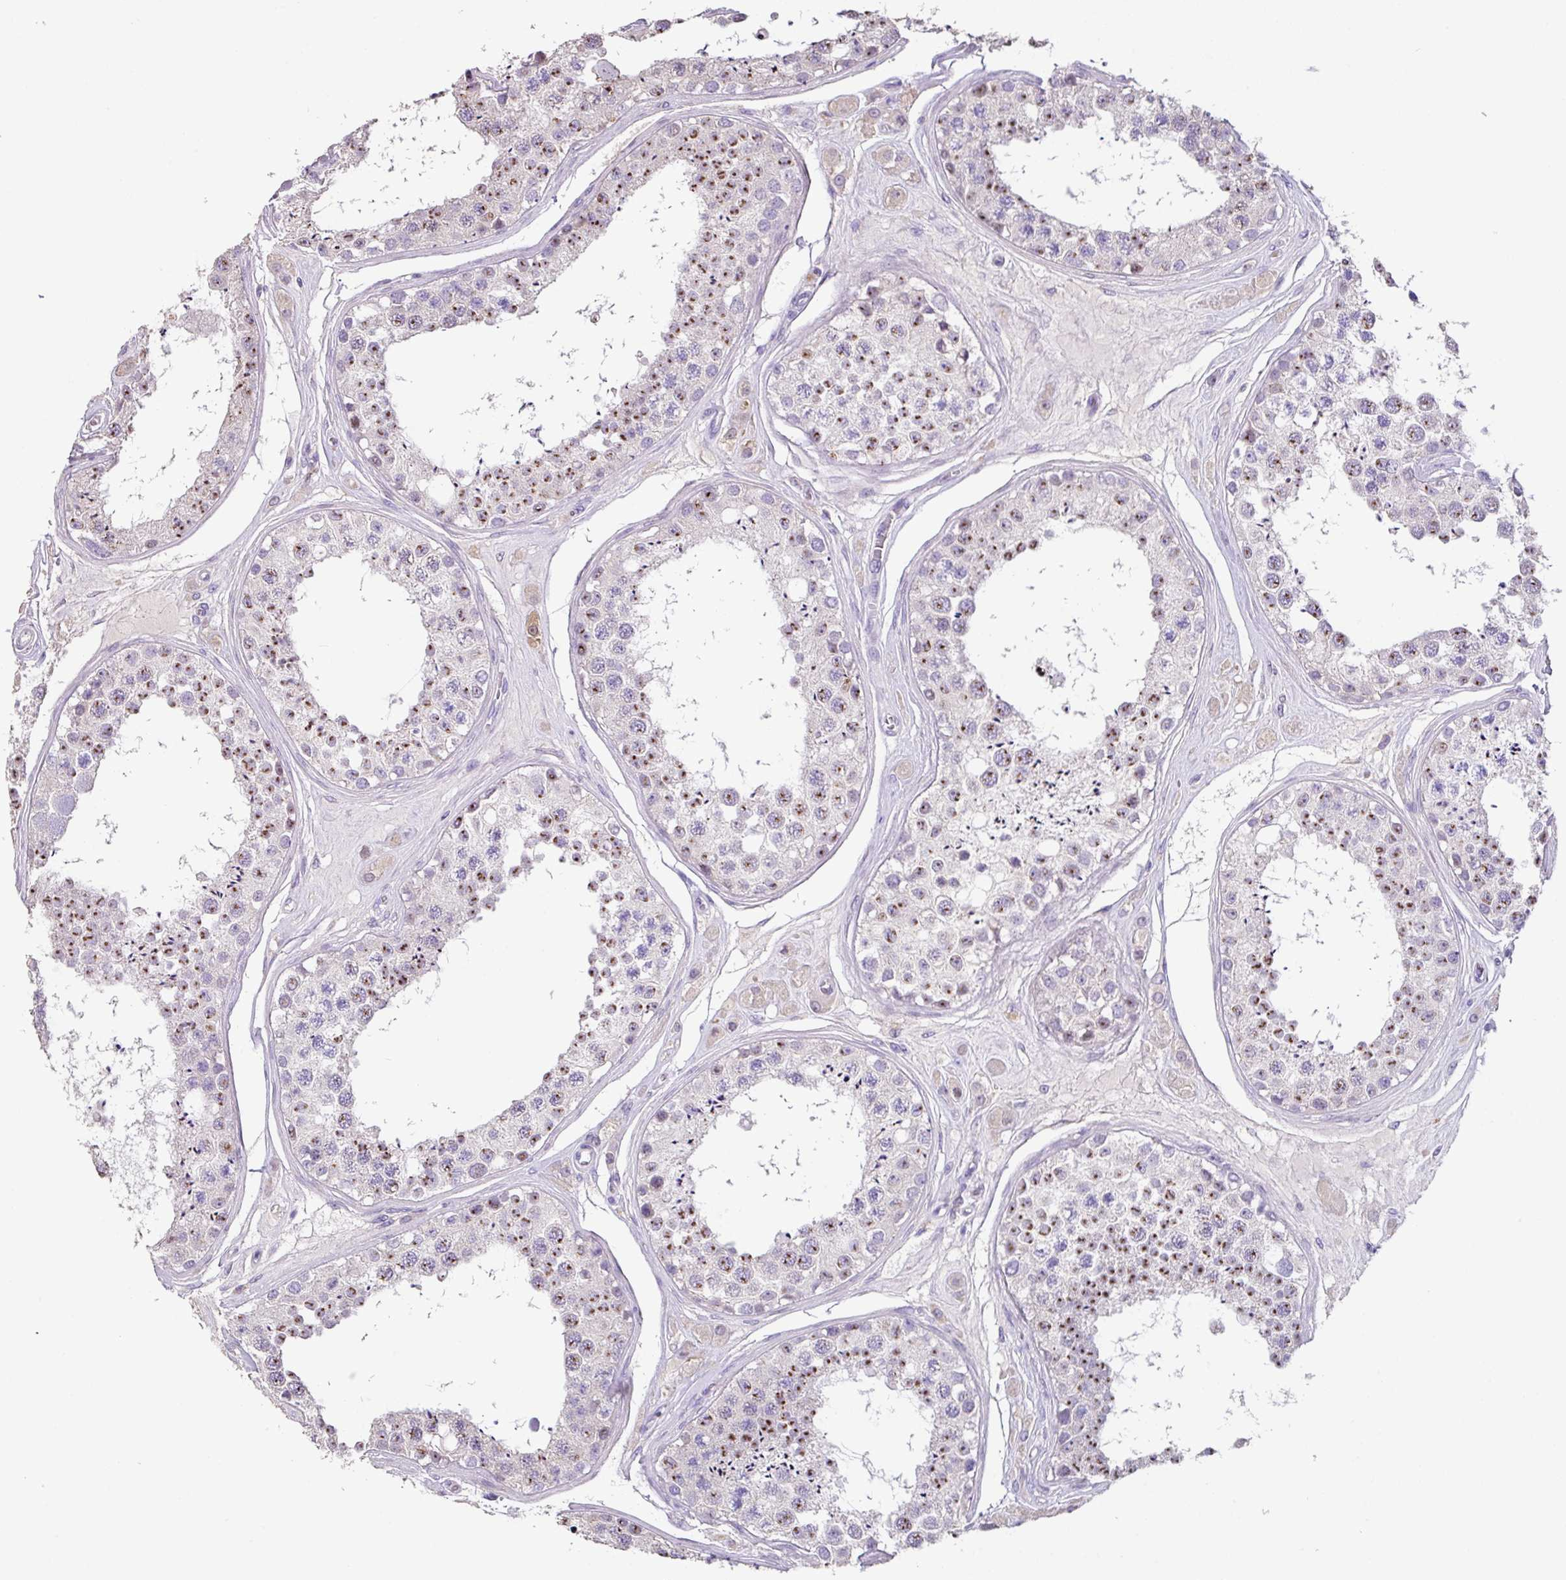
{"staining": {"intensity": "moderate", "quantity": "25%-75%", "location": "cytoplasmic/membranous,nuclear"}, "tissue": "testis", "cell_type": "Cells in seminiferous ducts", "image_type": "normal", "snomed": [{"axis": "morphology", "description": "Normal tissue, NOS"}, {"axis": "topography", "description": "Testis"}], "caption": "The photomicrograph shows immunohistochemical staining of normal testis. There is moderate cytoplasmic/membranous,nuclear positivity is appreciated in approximately 25%-75% of cells in seminiferous ducts.", "gene": "ZG16", "patient": {"sex": "male", "age": 25}}